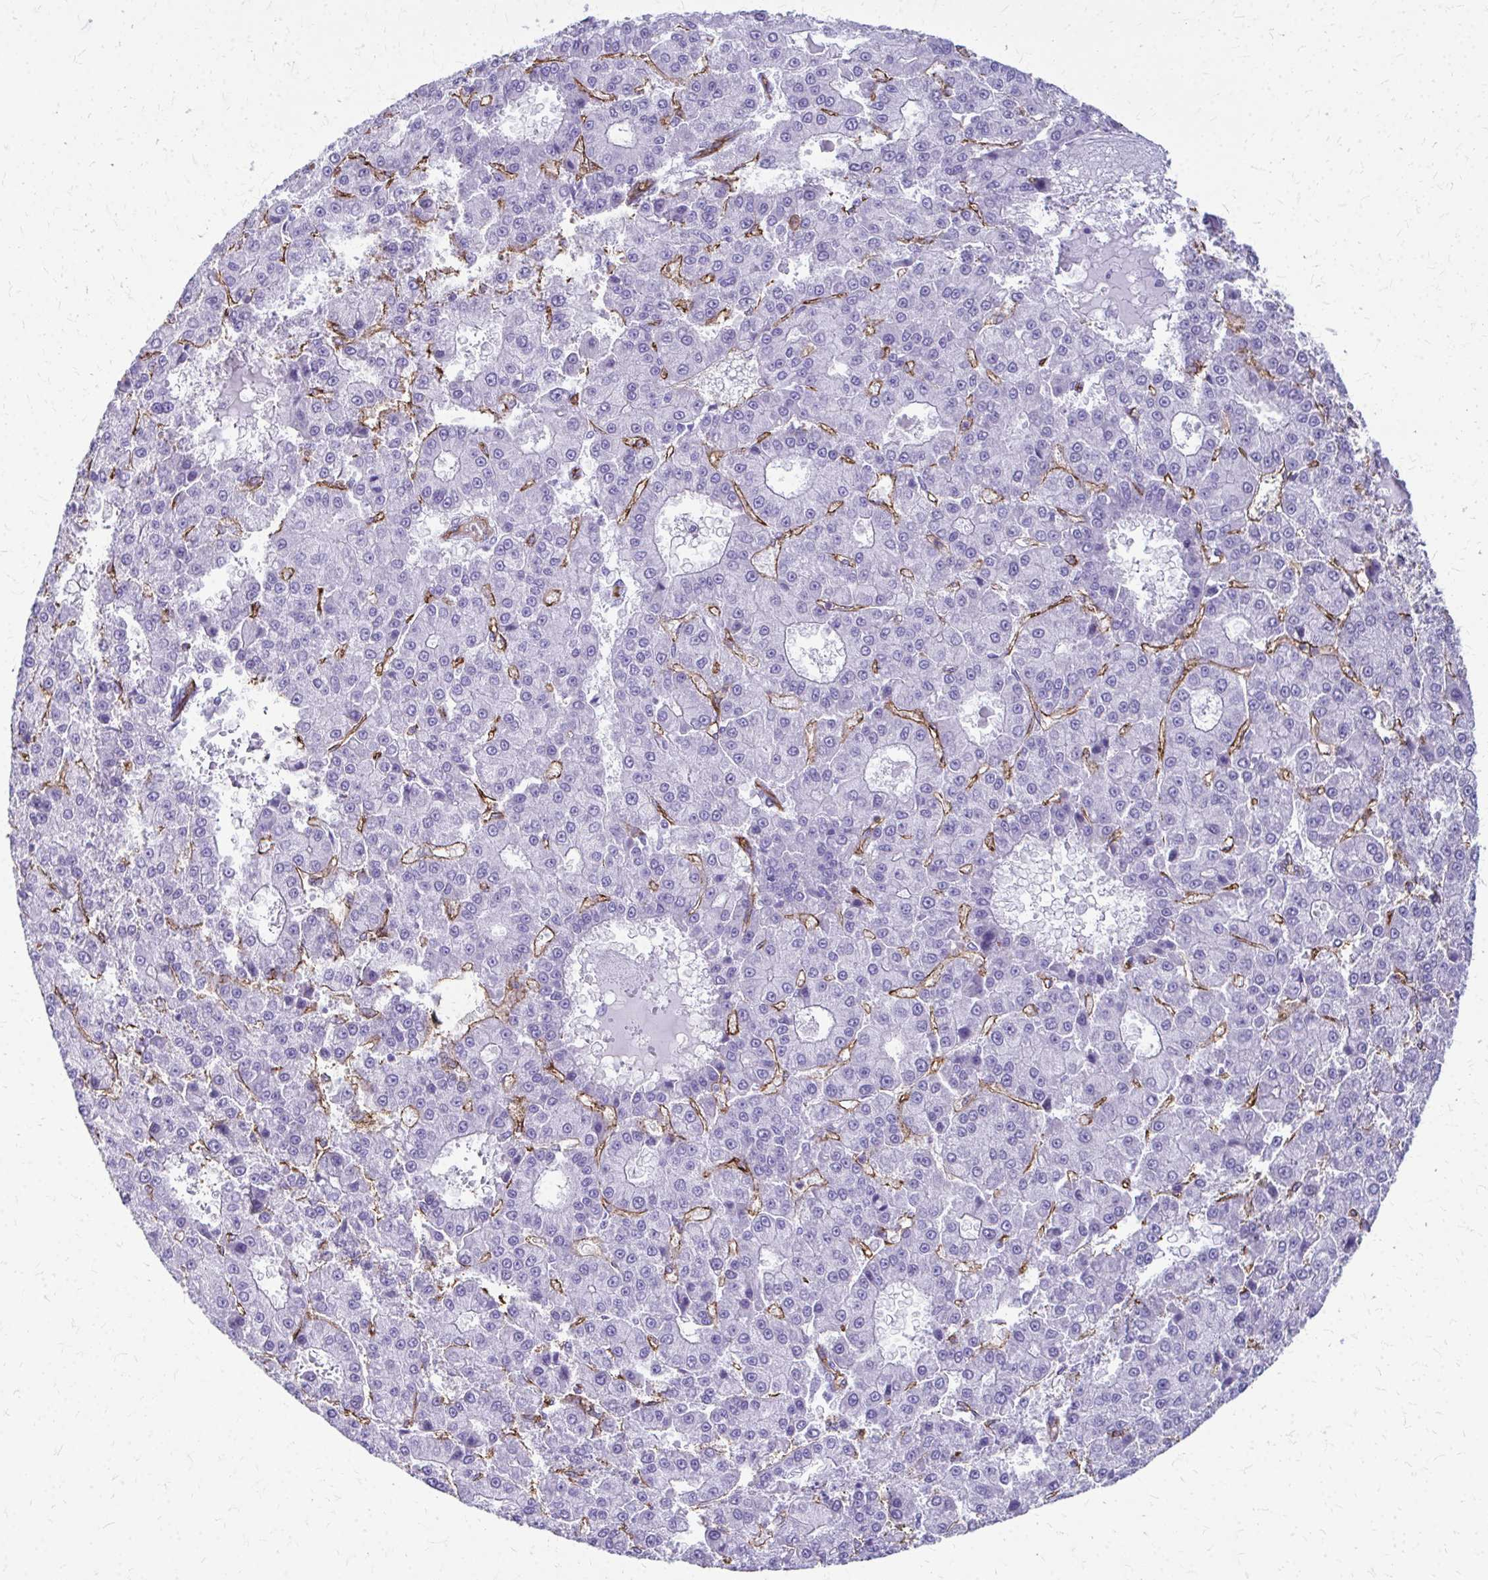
{"staining": {"intensity": "negative", "quantity": "none", "location": "none"}, "tissue": "liver cancer", "cell_type": "Tumor cells", "image_type": "cancer", "snomed": [{"axis": "morphology", "description": "Carcinoma, Hepatocellular, NOS"}, {"axis": "topography", "description": "Liver"}], "caption": "This is an IHC histopathology image of human liver cancer (hepatocellular carcinoma). There is no positivity in tumor cells.", "gene": "TPSG1", "patient": {"sex": "male", "age": 70}}